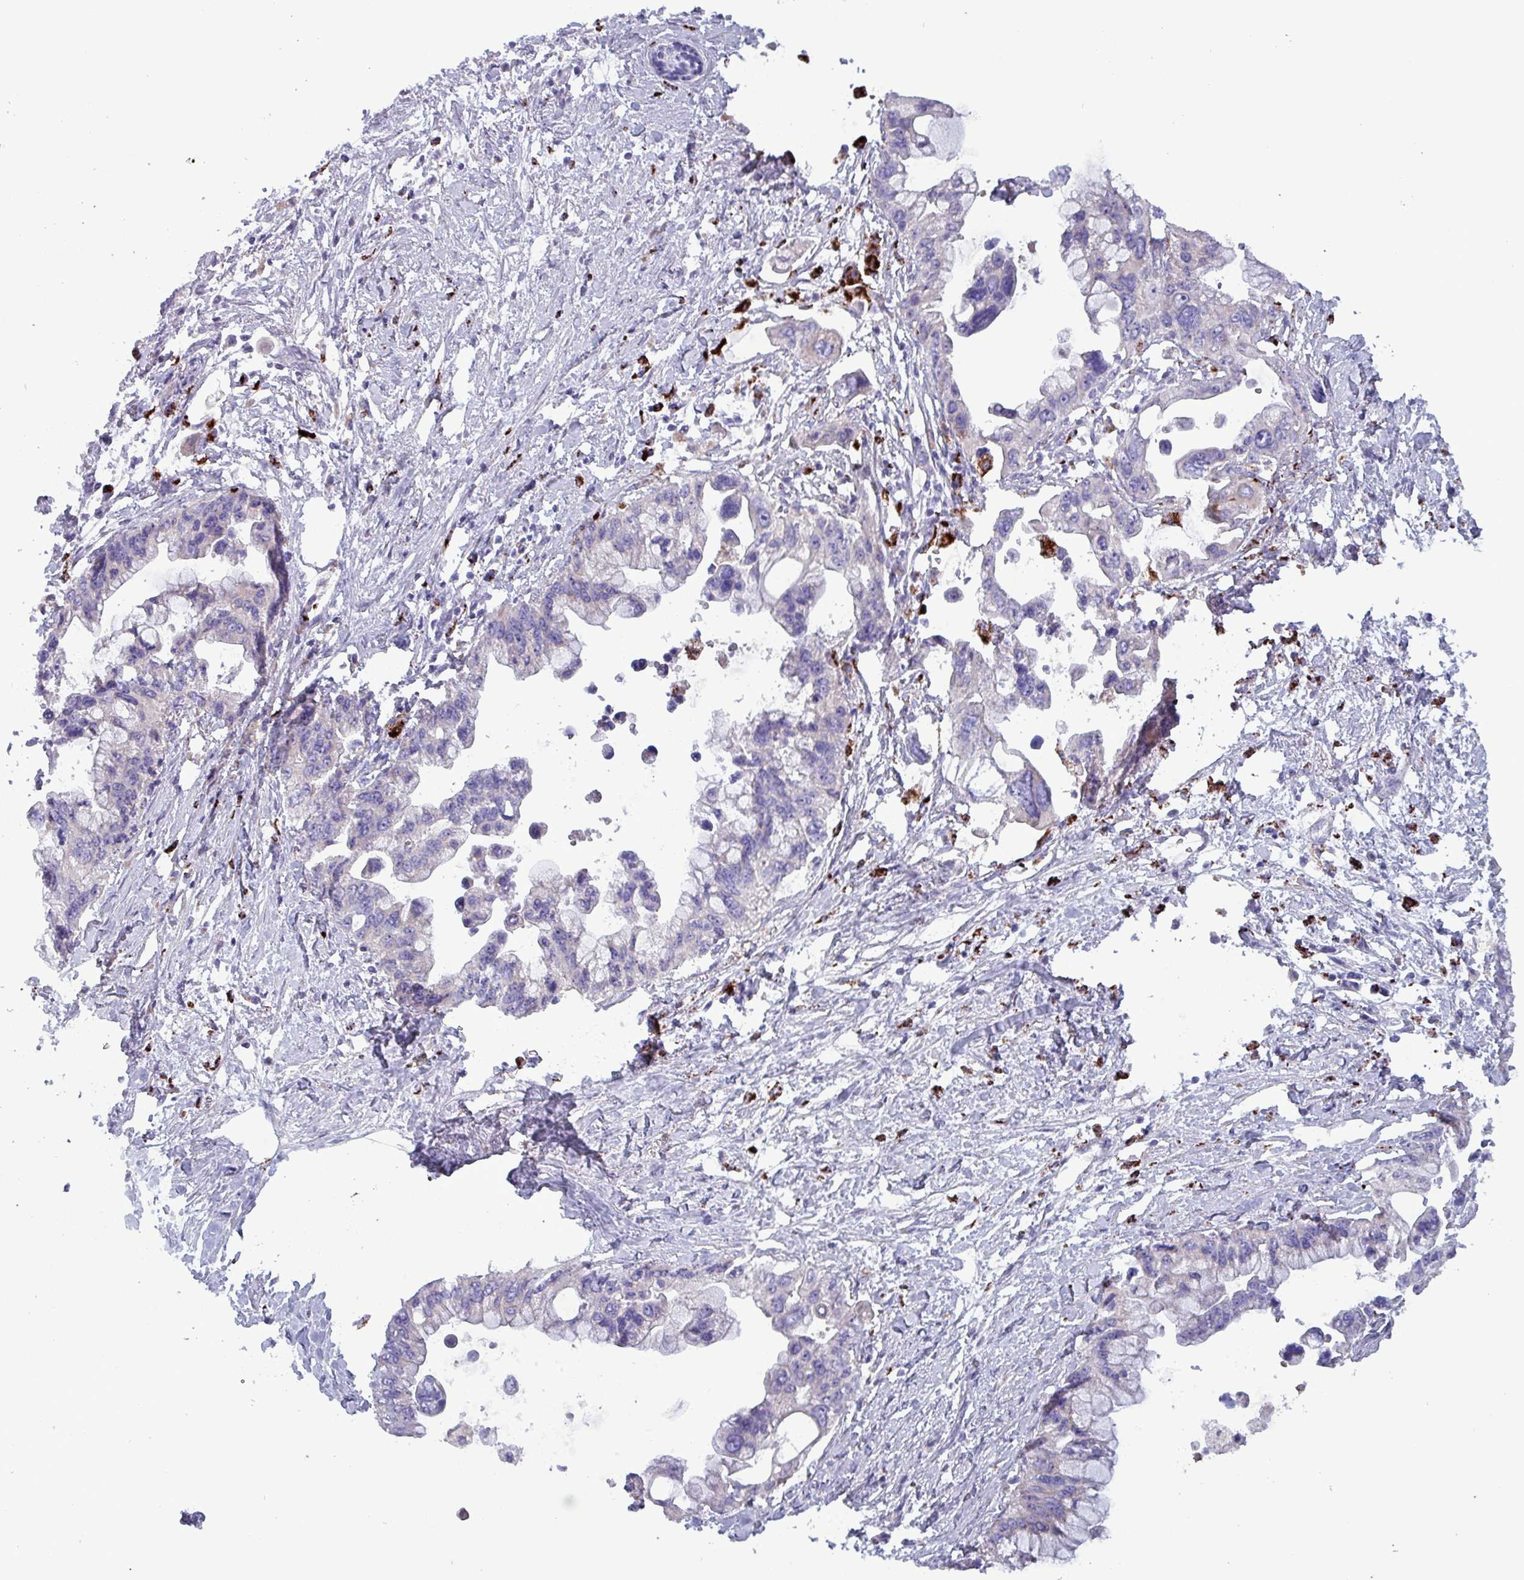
{"staining": {"intensity": "negative", "quantity": "none", "location": "none"}, "tissue": "pancreatic cancer", "cell_type": "Tumor cells", "image_type": "cancer", "snomed": [{"axis": "morphology", "description": "Adenocarcinoma, NOS"}, {"axis": "topography", "description": "Pancreas"}], "caption": "Immunohistochemistry micrograph of neoplastic tissue: pancreatic adenocarcinoma stained with DAB demonstrates no significant protein positivity in tumor cells. (DAB (3,3'-diaminobenzidine) IHC with hematoxylin counter stain).", "gene": "HSD3B7", "patient": {"sex": "female", "age": 83}}